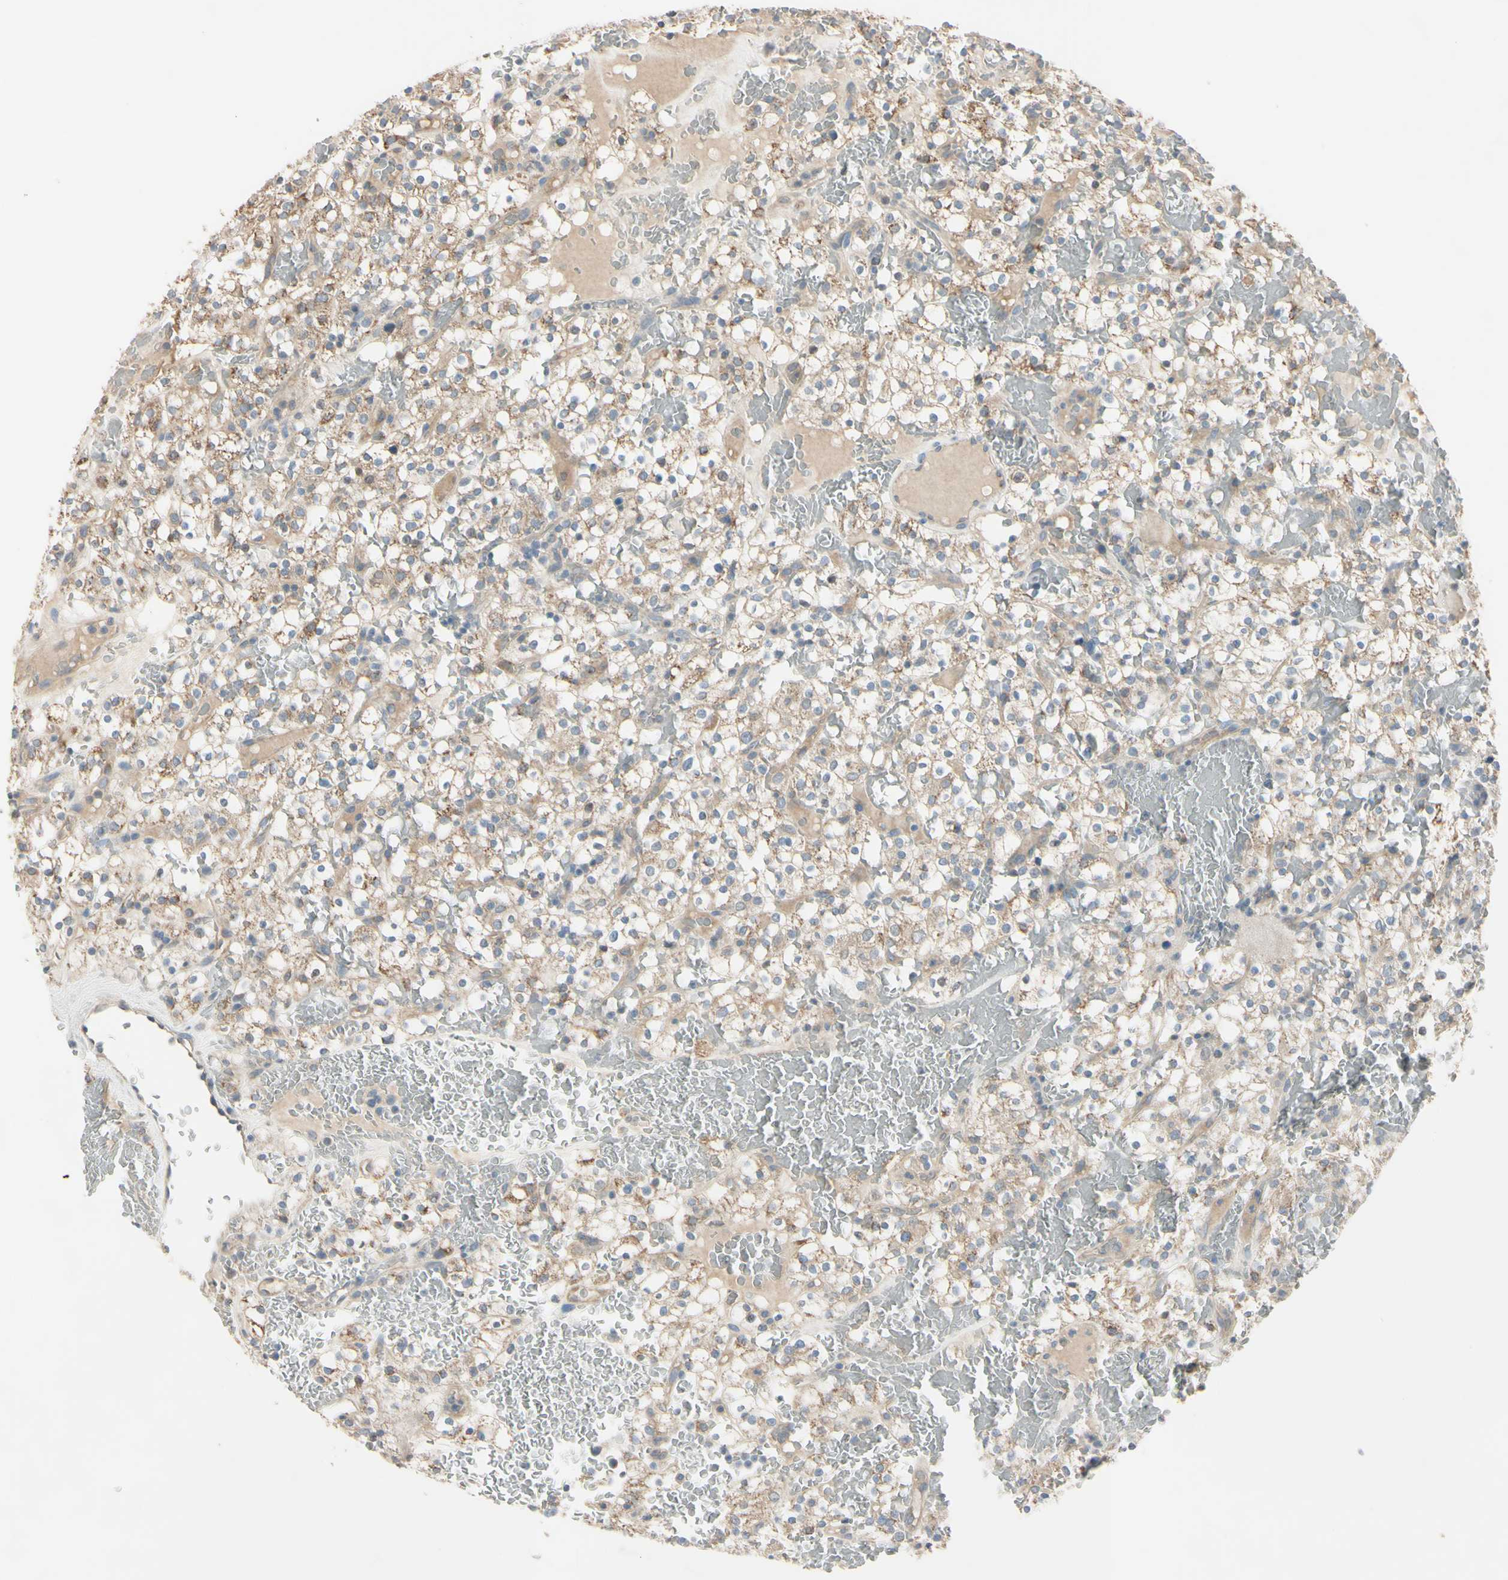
{"staining": {"intensity": "weak", "quantity": ">75%", "location": "cytoplasmic/membranous"}, "tissue": "renal cancer", "cell_type": "Tumor cells", "image_type": "cancer", "snomed": [{"axis": "morphology", "description": "Normal tissue, NOS"}, {"axis": "morphology", "description": "Adenocarcinoma, NOS"}, {"axis": "topography", "description": "Kidney"}], "caption": "Human renal adenocarcinoma stained with a protein marker displays weak staining in tumor cells.", "gene": "AATK", "patient": {"sex": "female", "age": 72}}